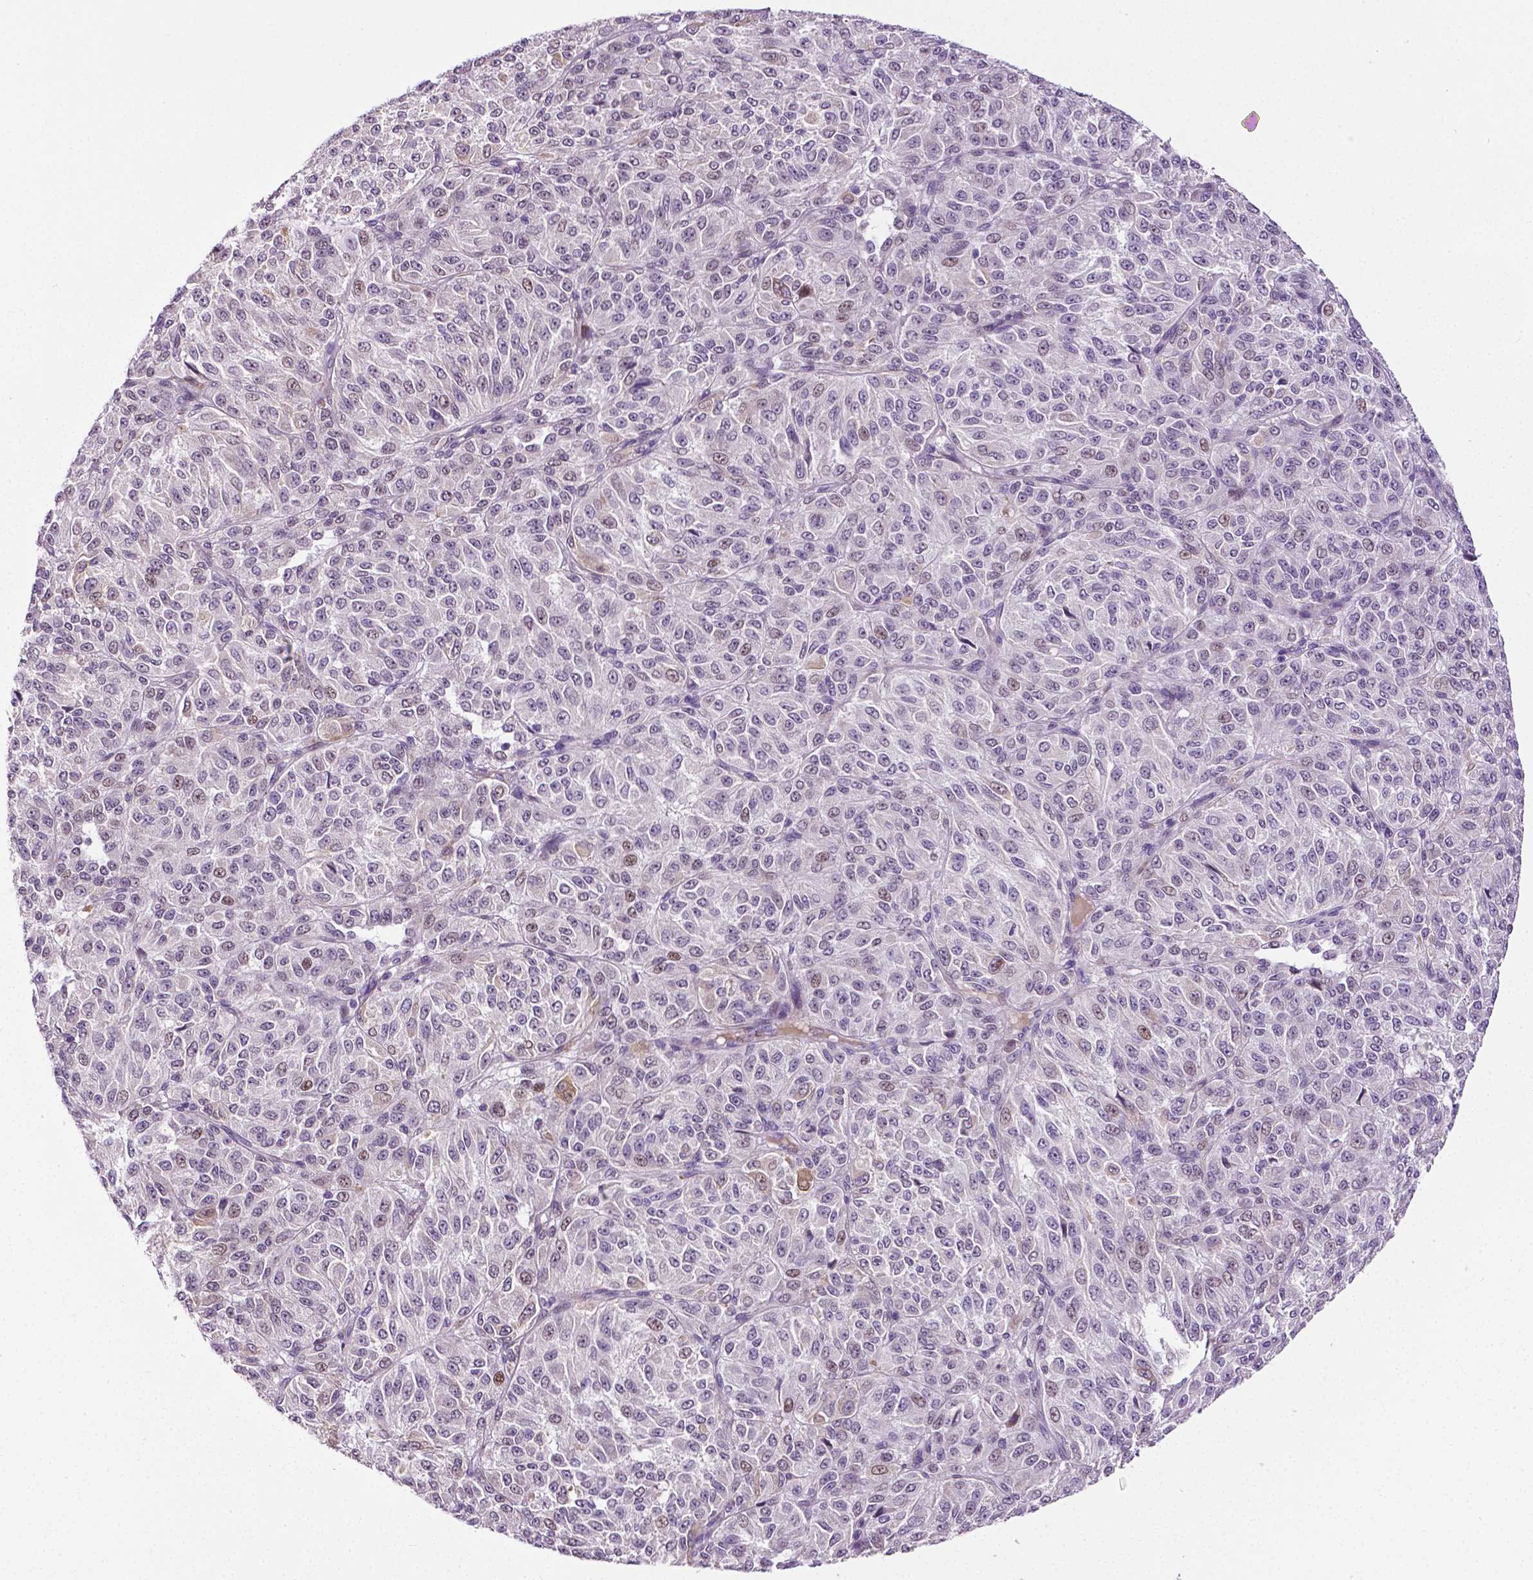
{"staining": {"intensity": "weak", "quantity": "<25%", "location": "nuclear"}, "tissue": "melanoma", "cell_type": "Tumor cells", "image_type": "cancer", "snomed": [{"axis": "morphology", "description": "Malignant melanoma, Metastatic site"}, {"axis": "topography", "description": "Brain"}], "caption": "A histopathology image of malignant melanoma (metastatic site) stained for a protein exhibits no brown staining in tumor cells.", "gene": "PTGER3", "patient": {"sex": "female", "age": 56}}